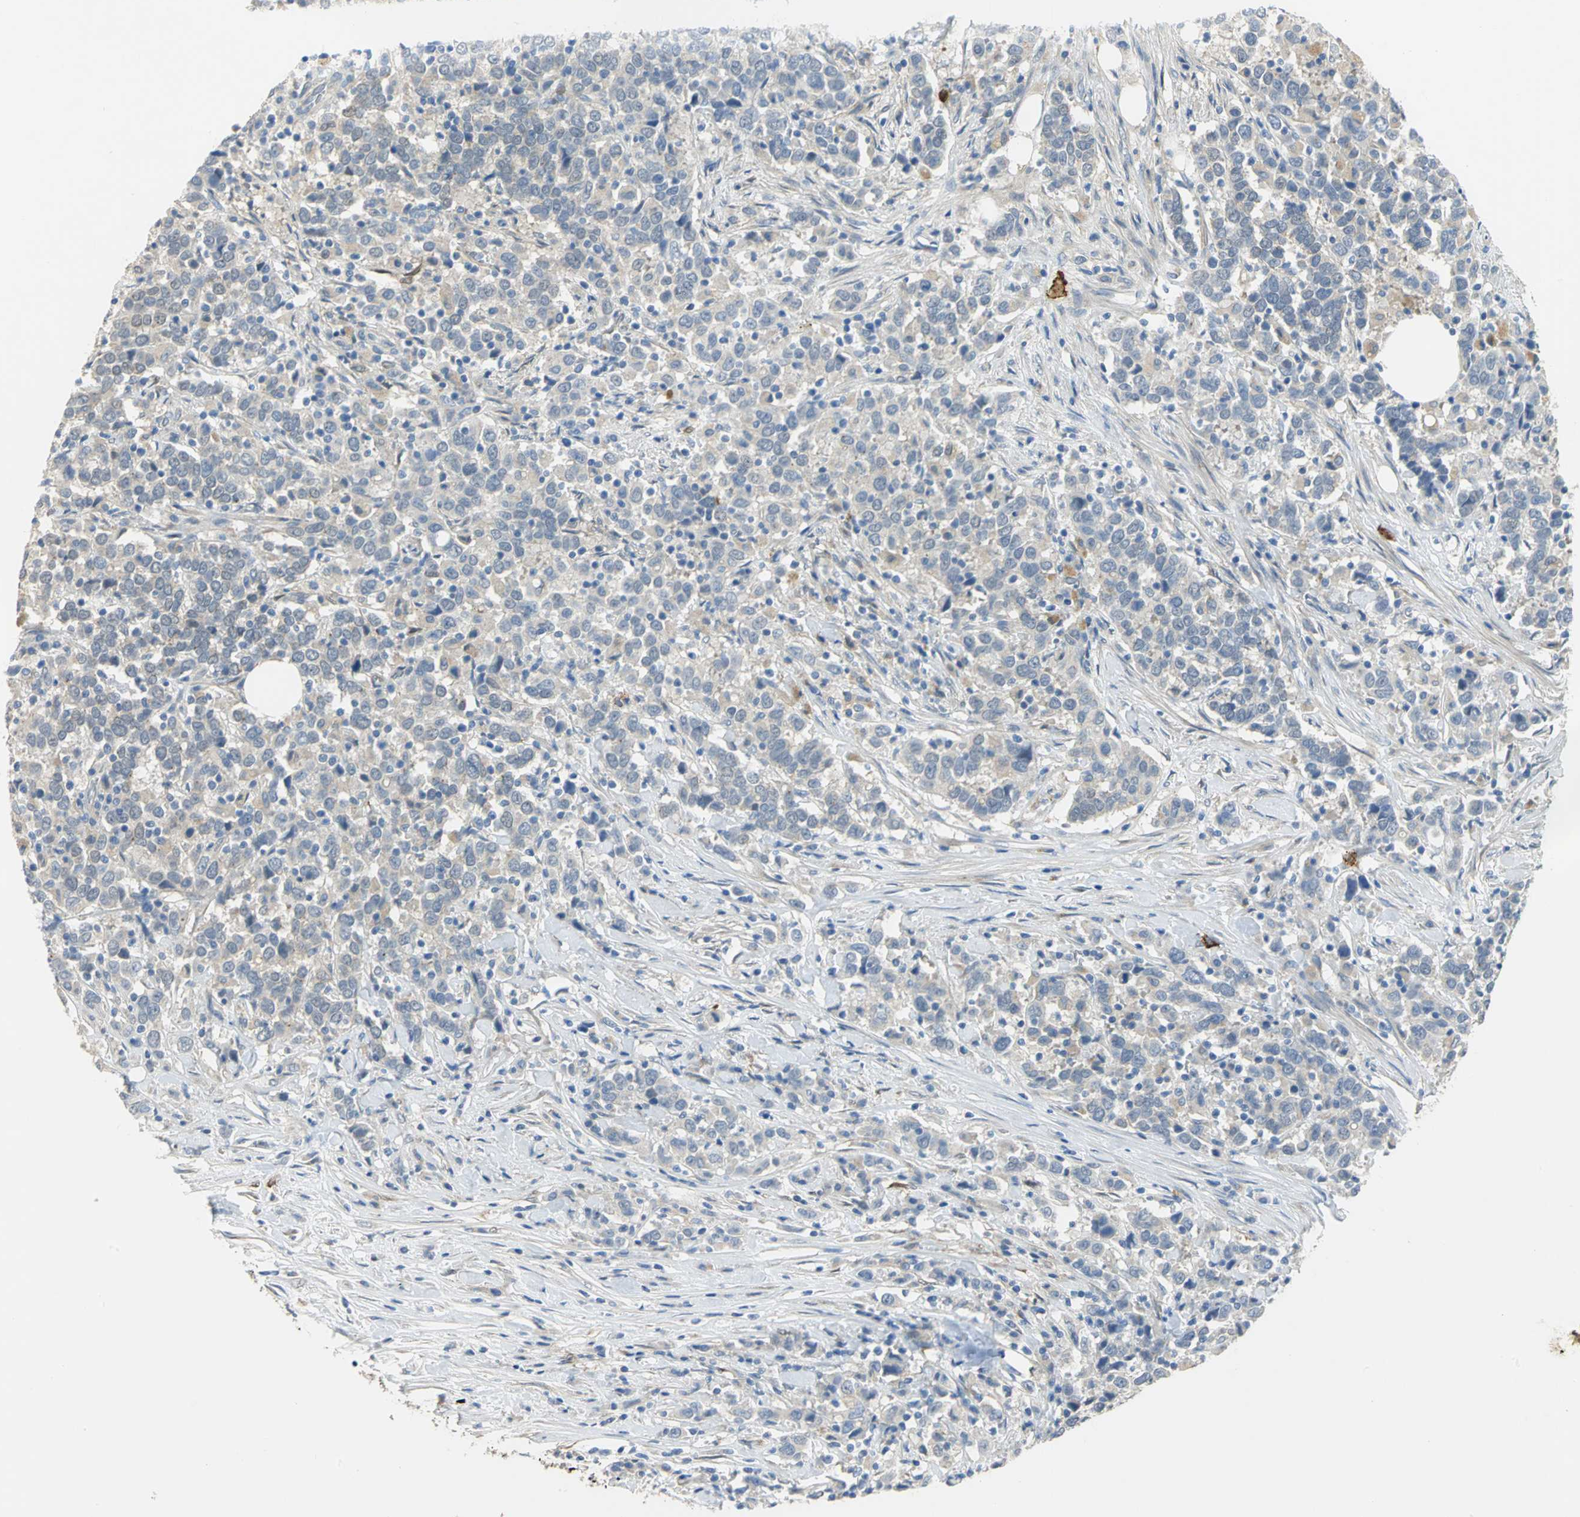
{"staining": {"intensity": "negative", "quantity": "none", "location": "none"}, "tissue": "urothelial cancer", "cell_type": "Tumor cells", "image_type": "cancer", "snomed": [{"axis": "morphology", "description": "Urothelial carcinoma, High grade"}, {"axis": "topography", "description": "Urinary bladder"}], "caption": "A histopathology image of human urothelial carcinoma (high-grade) is negative for staining in tumor cells.", "gene": "IL17RB", "patient": {"sex": "male", "age": 61}}